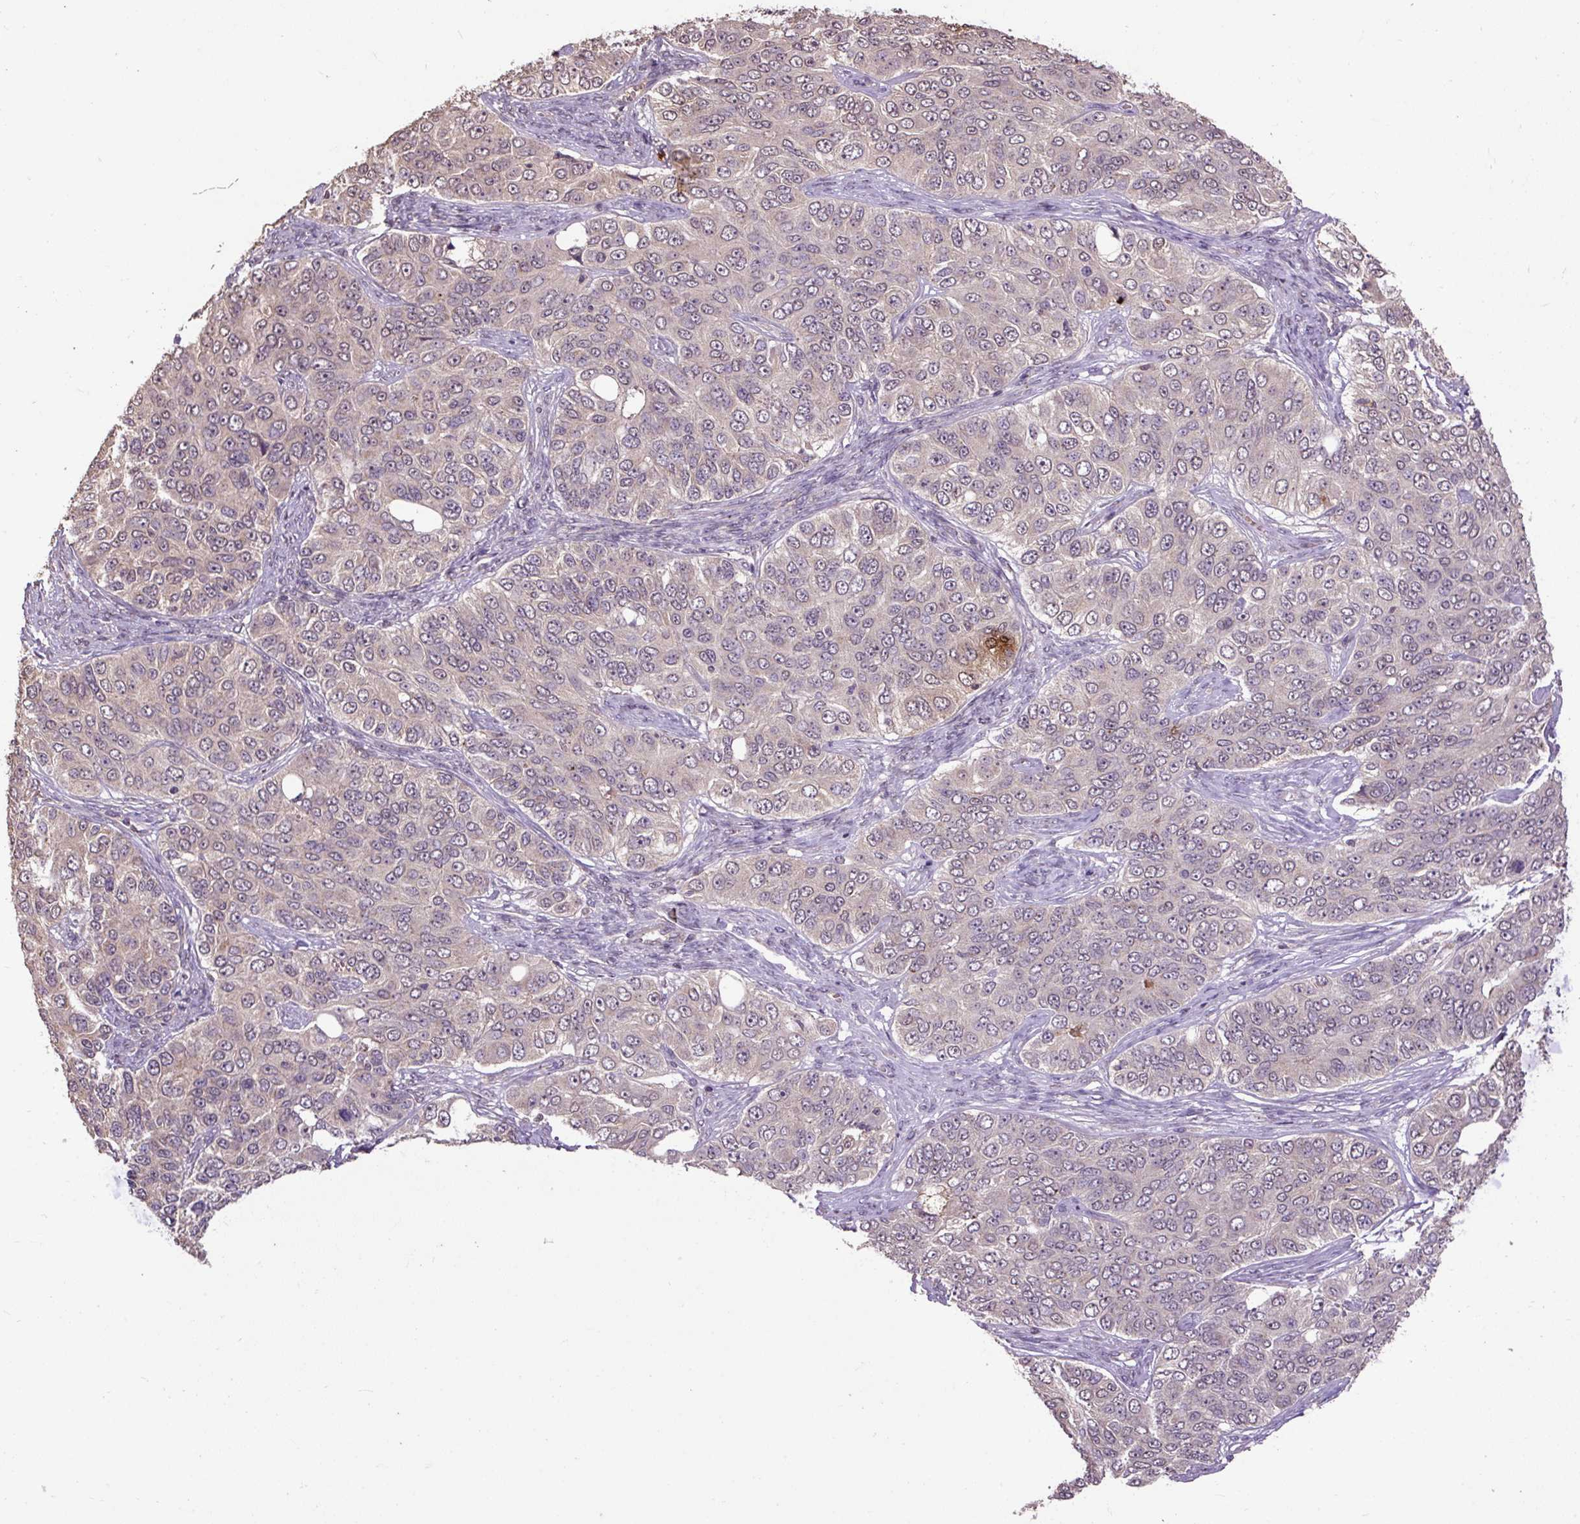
{"staining": {"intensity": "negative", "quantity": "none", "location": "none"}, "tissue": "ovarian cancer", "cell_type": "Tumor cells", "image_type": "cancer", "snomed": [{"axis": "morphology", "description": "Carcinoma, endometroid"}, {"axis": "topography", "description": "Ovary"}], "caption": "Ovarian cancer was stained to show a protein in brown. There is no significant positivity in tumor cells.", "gene": "LRTM2", "patient": {"sex": "female", "age": 51}}